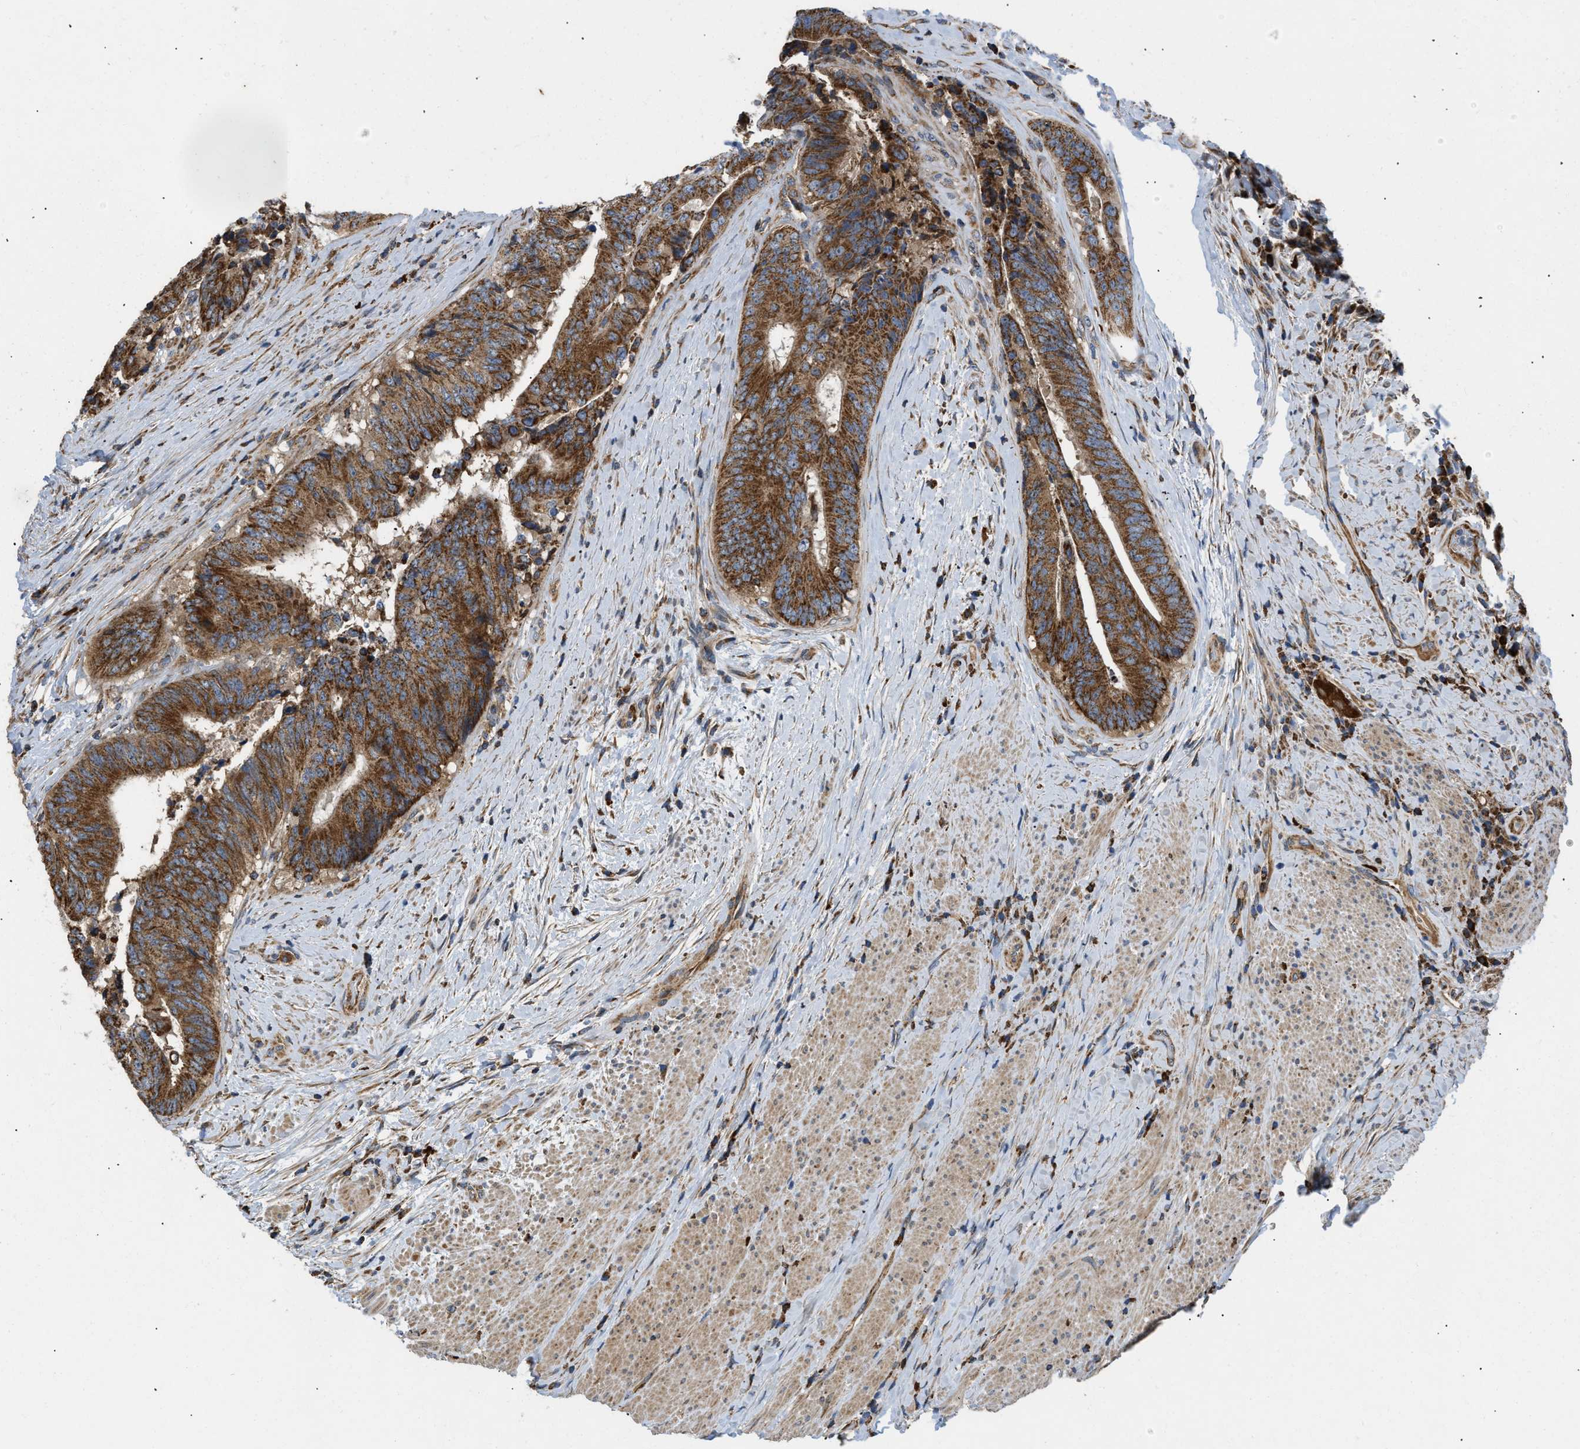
{"staining": {"intensity": "moderate", "quantity": ">75%", "location": "cytoplasmic/membranous"}, "tissue": "colorectal cancer", "cell_type": "Tumor cells", "image_type": "cancer", "snomed": [{"axis": "morphology", "description": "Adenocarcinoma, NOS"}, {"axis": "topography", "description": "Rectum"}], "caption": "Immunohistochemistry staining of adenocarcinoma (colorectal), which reveals medium levels of moderate cytoplasmic/membranous staining in about >75% of tumor cells indicating moderate cytoplasmic/membranous protein staining. The staining was performed using DAB (brown) for protein detection and nuclei were counterstained in hematoxylin (blue).", "gene": "OPTN", "patient": {"sex": "male", "age": 72}}